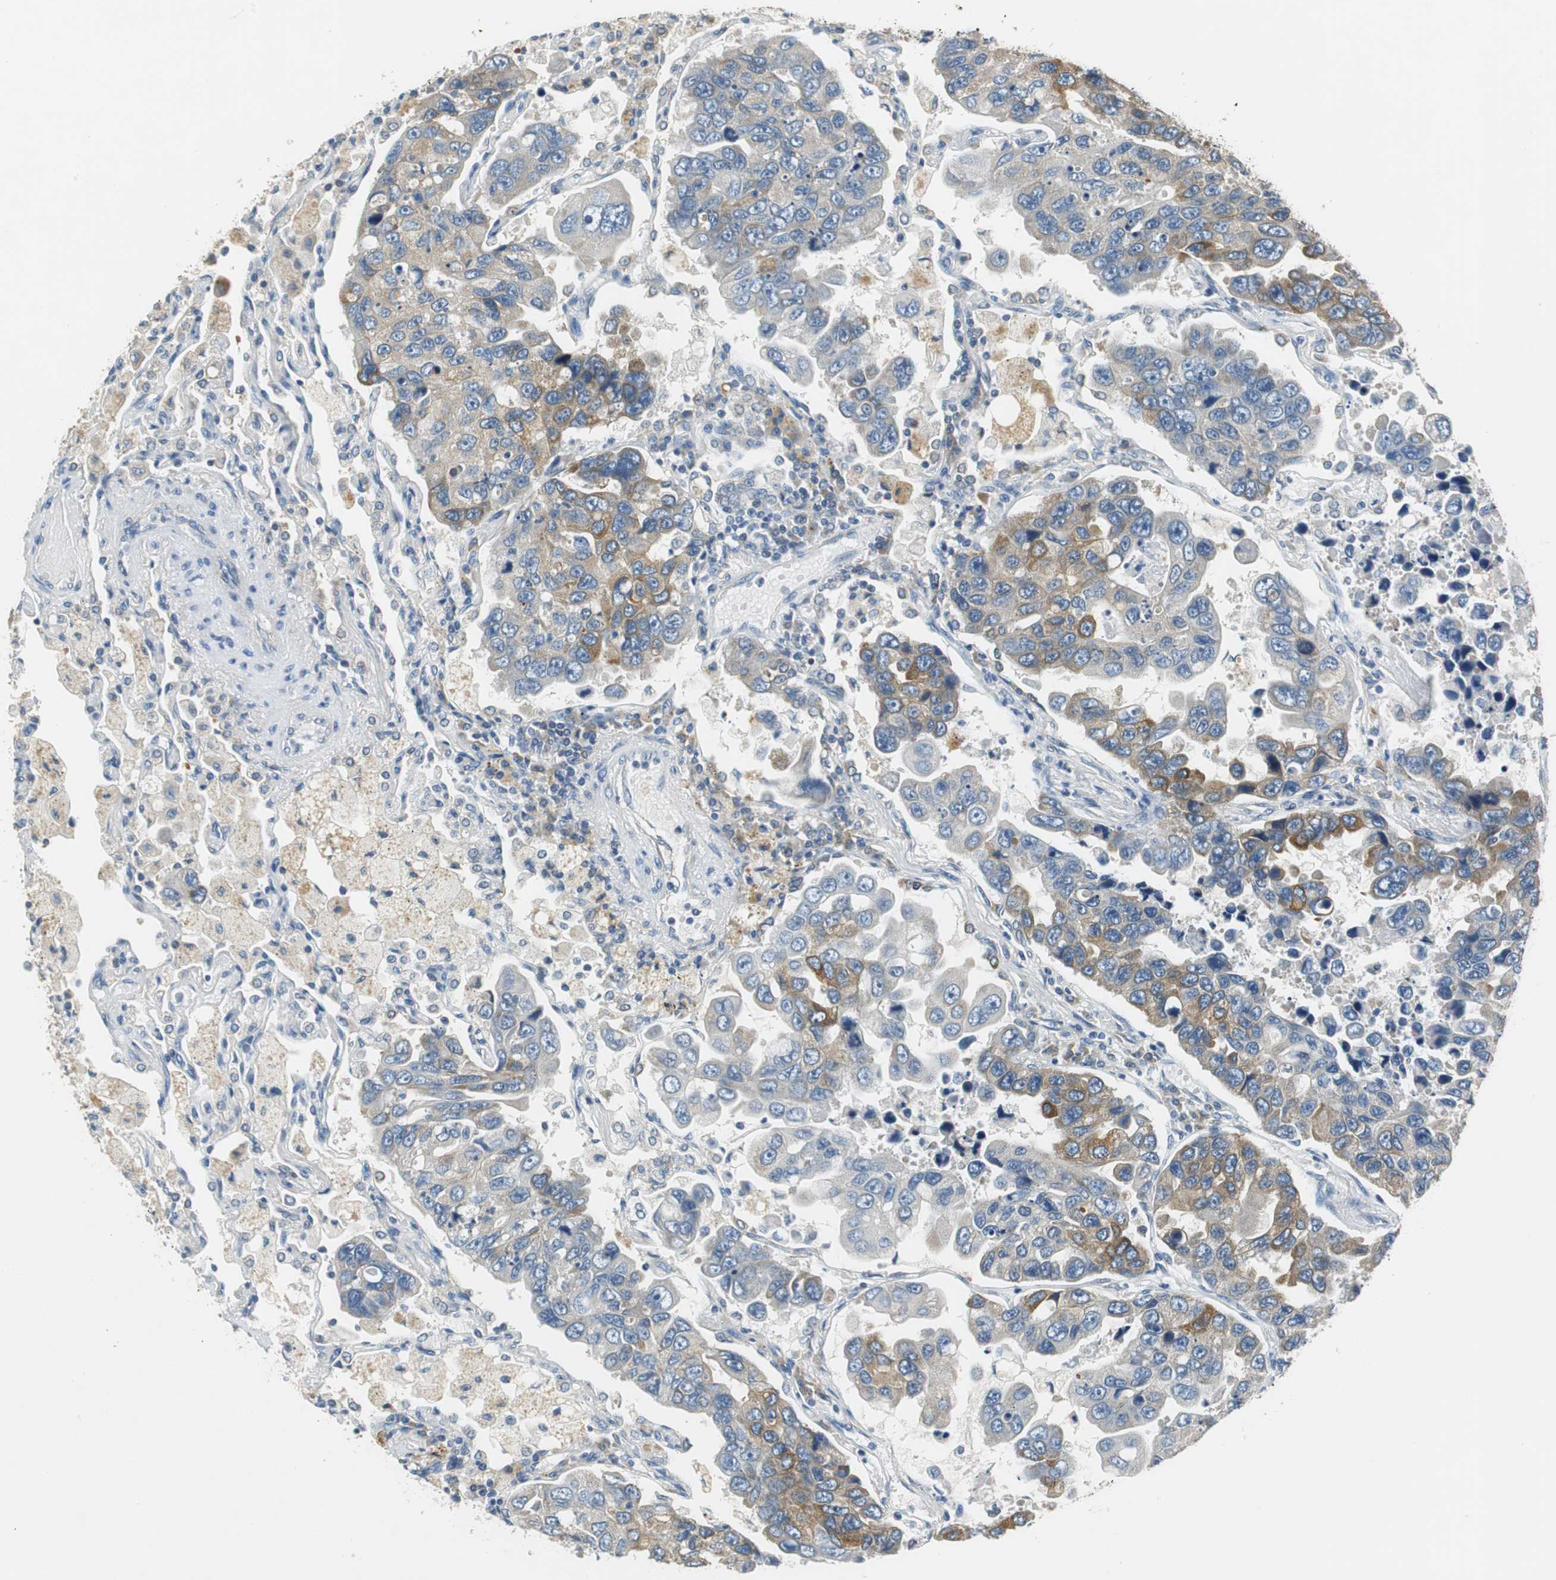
{"staining": {"intensity": "moderate", "quantity": "25%-75%", "location": "cytoplasmic/membranous"}, "tissue": "lung cancer", "cell_type": "Tumor cells", "image_type": "cancer", "snomed": [{"axis": "morphology", "description": "Adenocarcinoma, NOS"}, {"axis": "topography", "description": "Lung"}], "caption": "Lung cancer (adenocarcinoma) stained with DAB (3,3'-diaminobenzidine) IHC displays medium levels of moderate cytoplasmic/membranous staining in approximately 25%-75% of tumor cells.", "gene": "FADS2", "patient": {"sex": "male", "age": 64}}